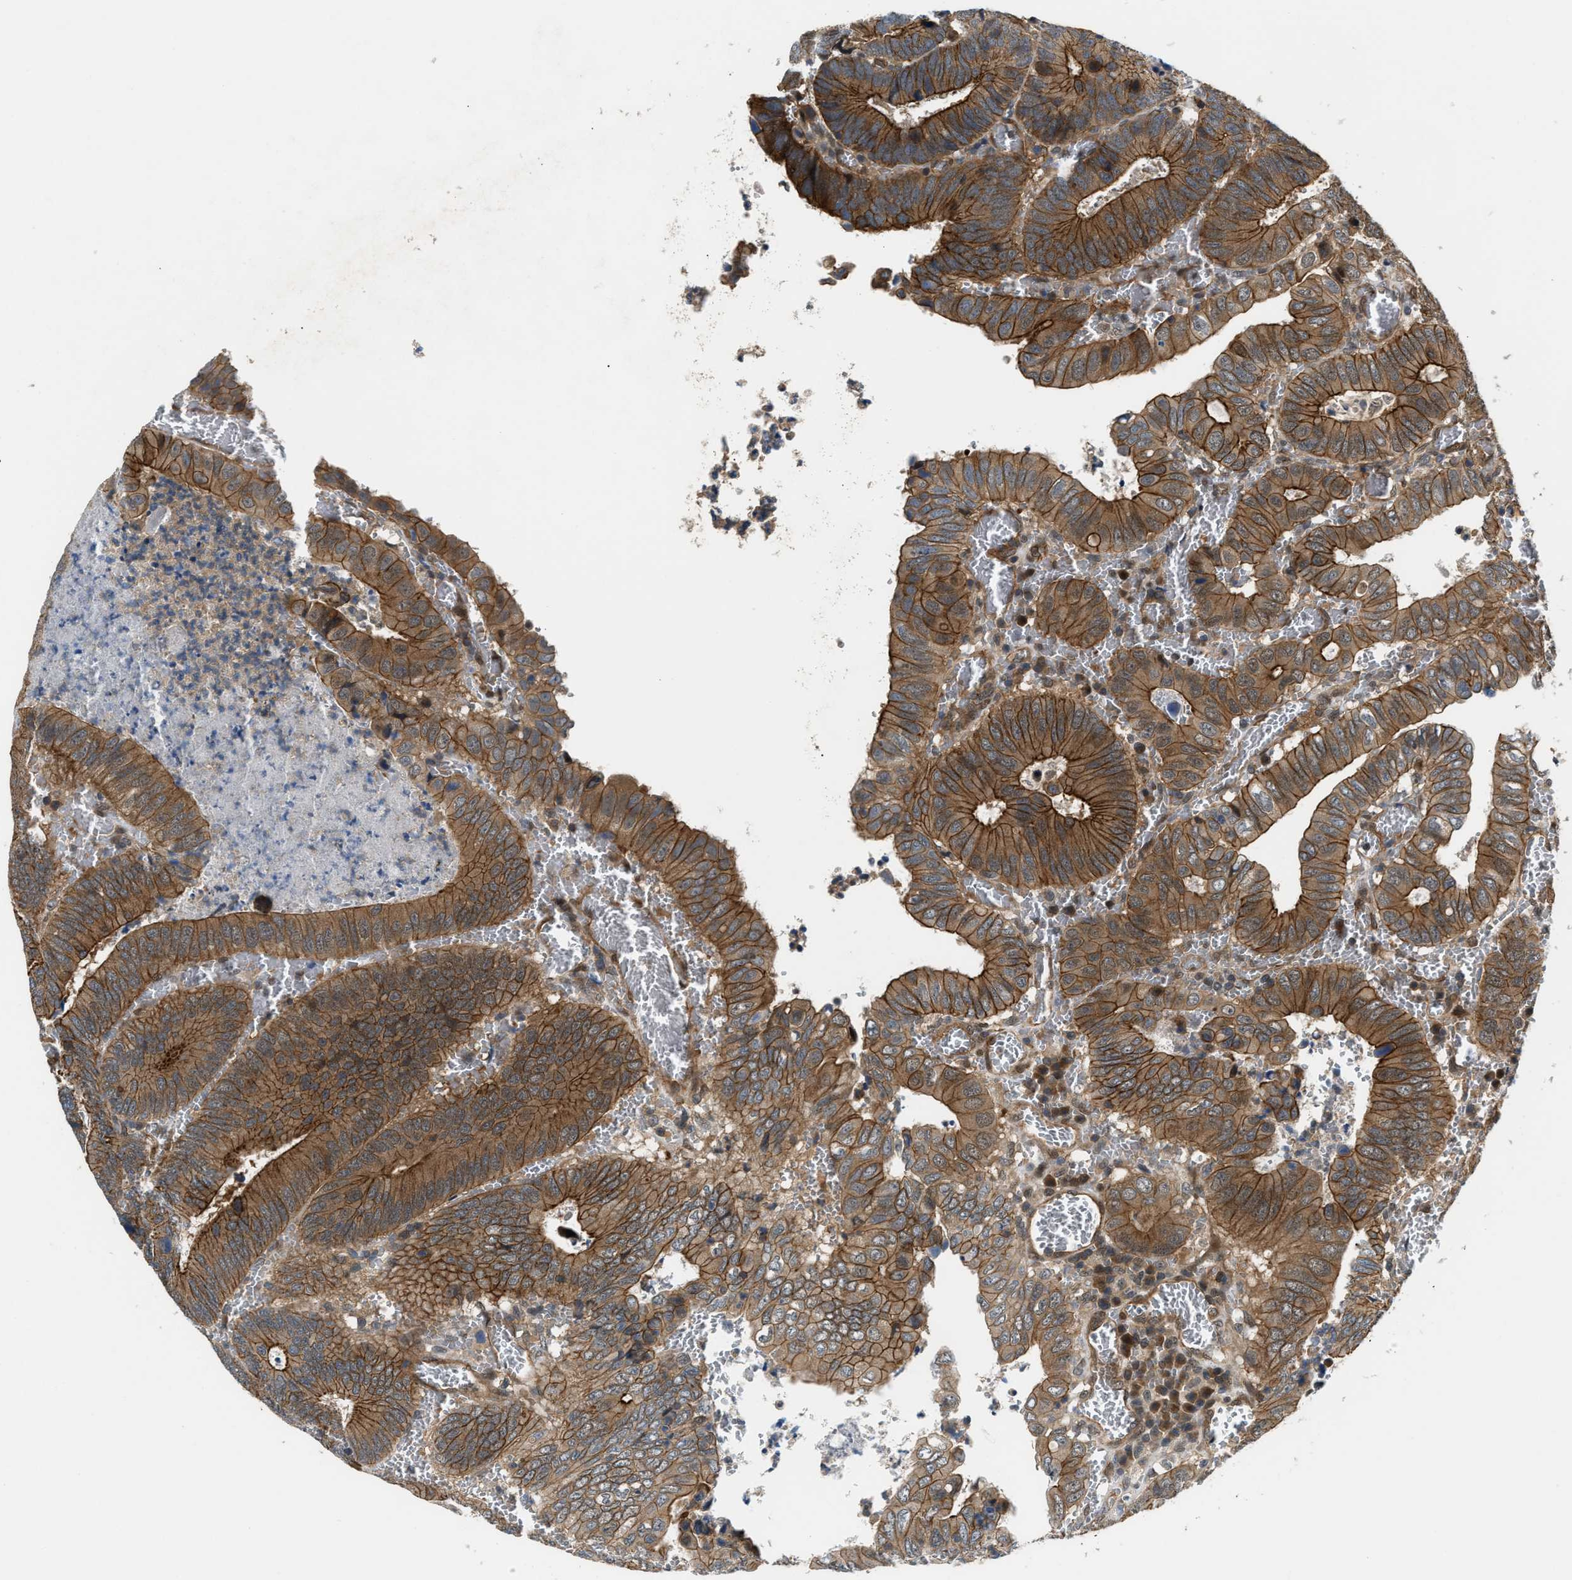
{"staining": {"intensity": "moderate", "quantity": ">75%", "location": "cytoplasmic/membranous"}, "tissue": "colorectal cancer", "cell_type": "Tumor cells", "image_type": "cancer", "snomed": [{"axis": "morphology", "description": "Inflammation, NOS"}, {"axis": "morphology", "description": "Adenocarcinoma, NOS"}, {"axis": "topography", "description": "Colon"}], "caption": "Immunohistochemical staining of human colorectal cancer (adenocarcinoma) demonstrates medium levels of moderate cytoplasmic/membranous positivity in about >75% of tumor cells. (DAB IHC with brightfield microscopy, high magnification).", "gene": "COPS2", "patient": {"sex": "male", "age": 72}}